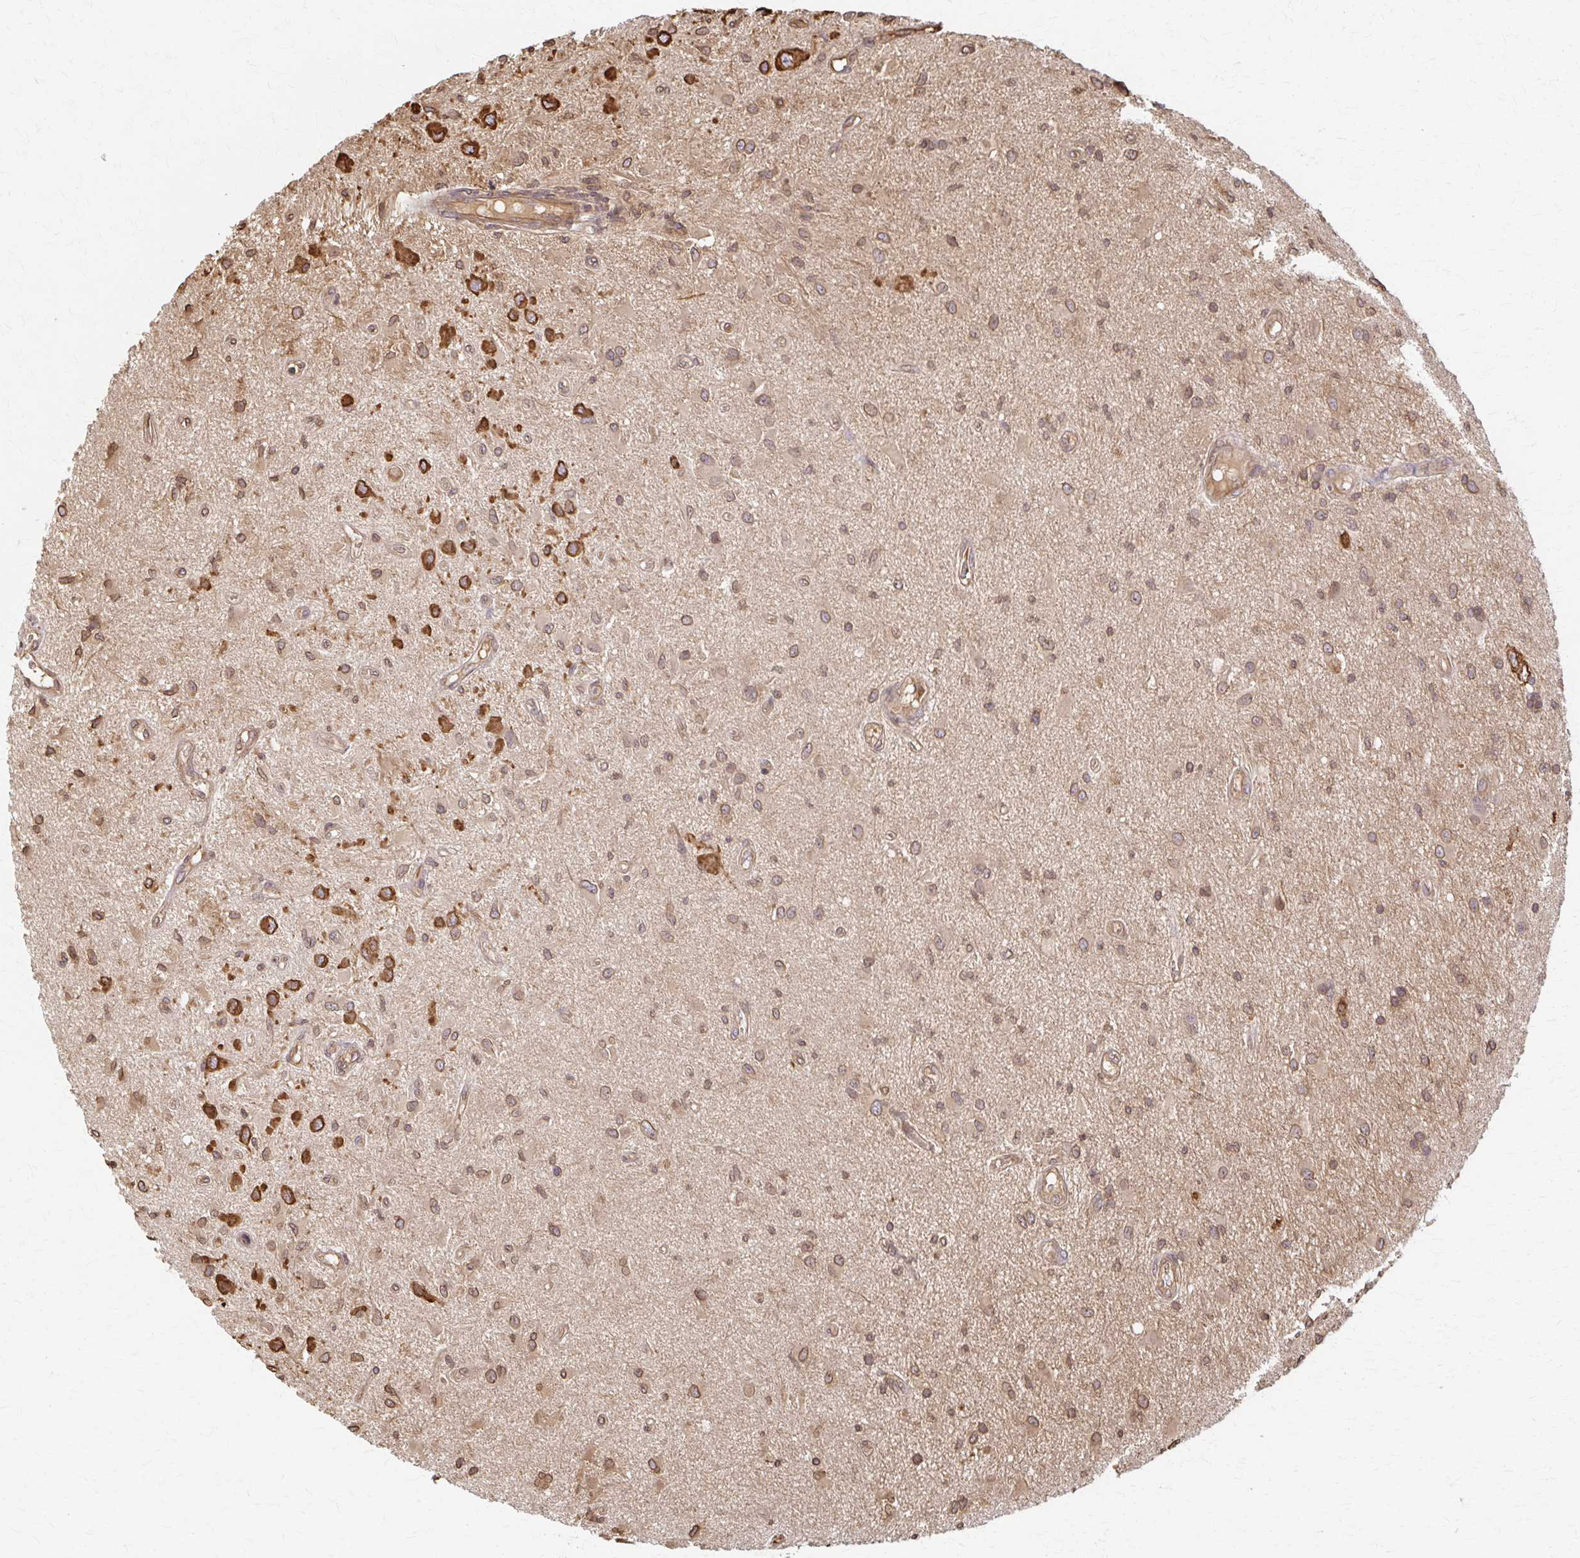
{"staining": {"intensity": "moderate", "quantity": ">75%", "location": "cytoplasmic/membranous"}, "tissue": "glioma", "cell_type": "Tumor cells", "image_type": "cancer", "snomed": [{"axis": "morphology", "description": "Glioma, malignant, High grade"}, {"axis": "topography", "description": "Brain"}], "caption": "Glioma was stained to show a protein in brown. There is medium levels of moderate cytoplasmic/membranous expression in approximately >75% of tumor cells. The protein is shown in brown color, while the nuclei are stained blue.", "gene": "ARHGAP35", "patient": {"sex": "male", "age": 67}}